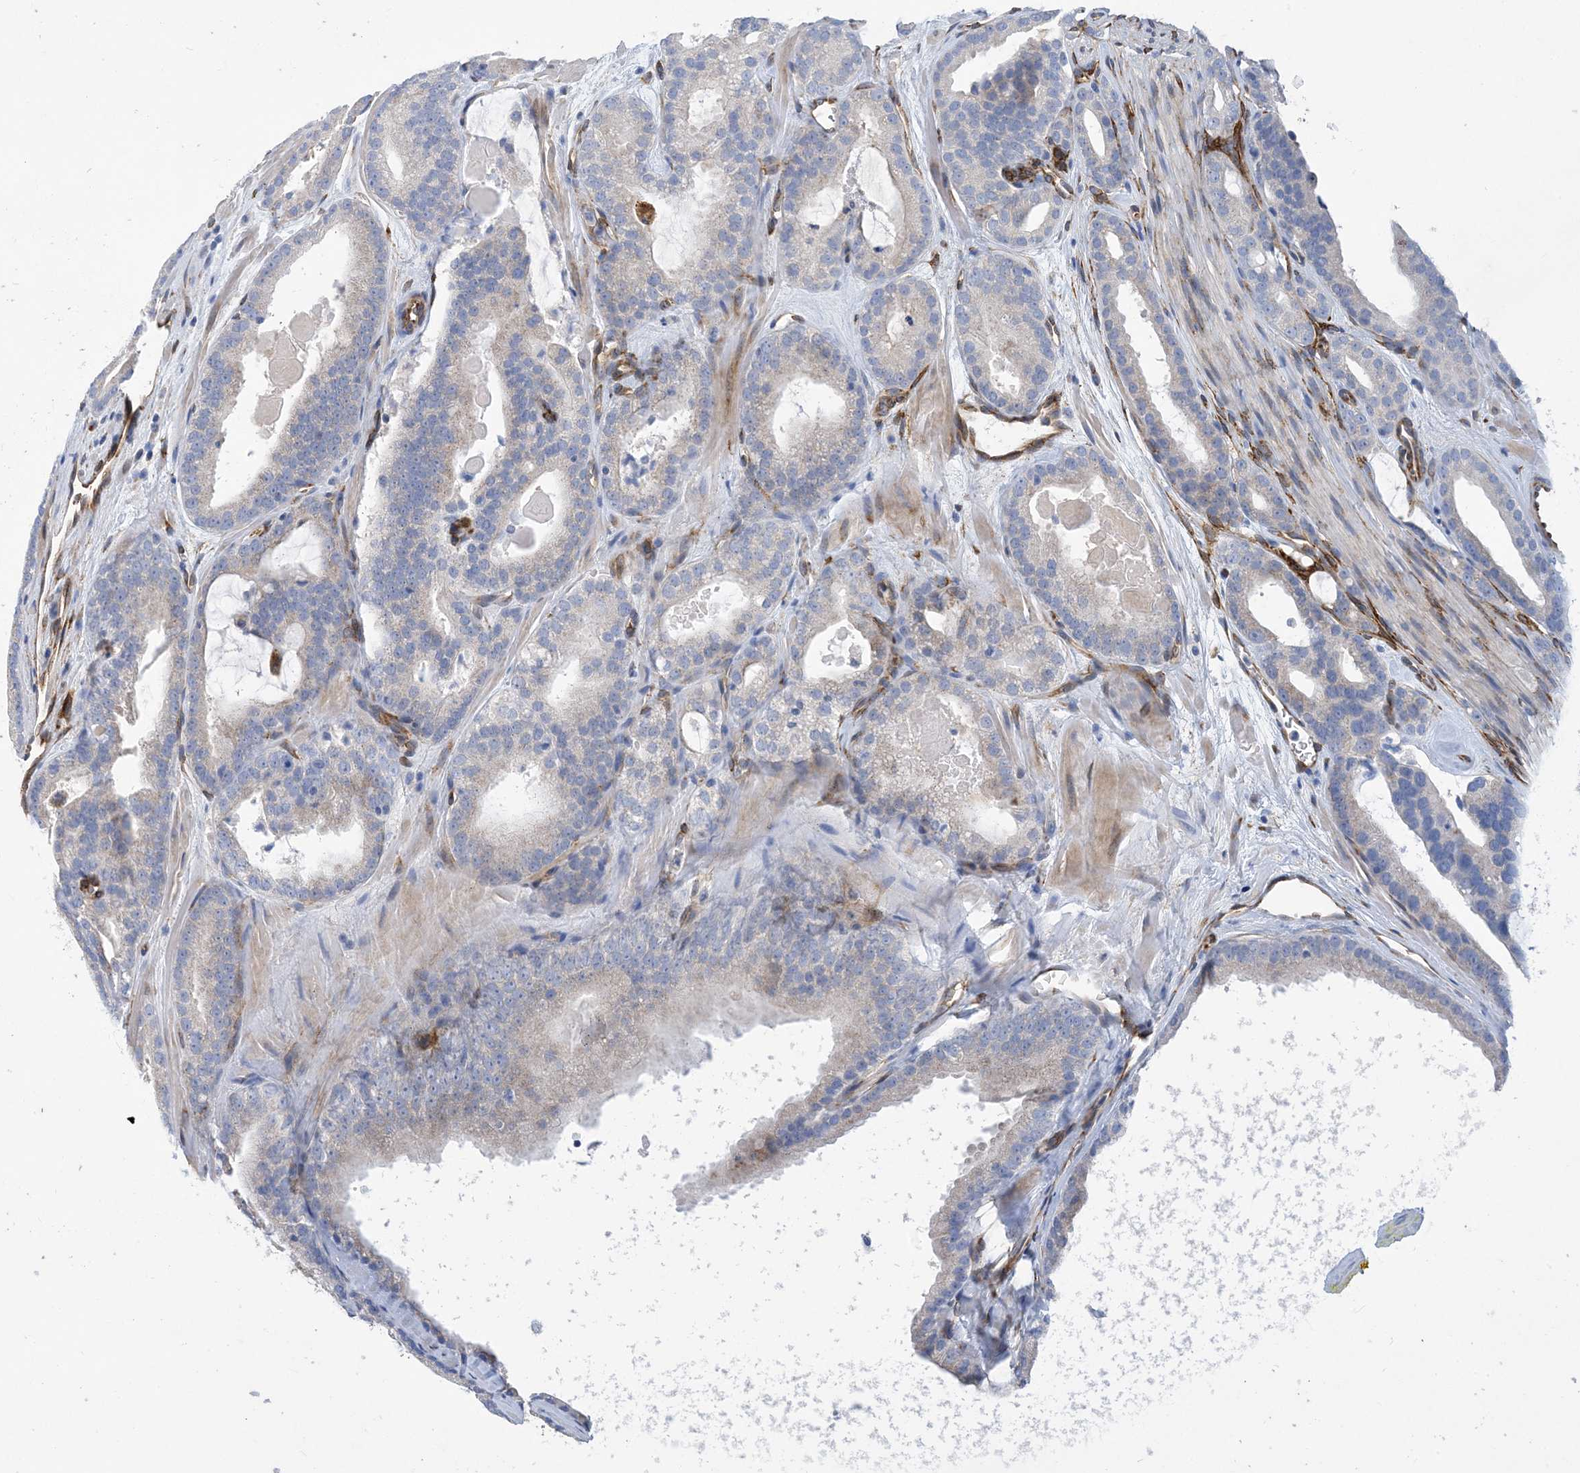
{"staining": {"intensity": "negative", "quantity": "none", "location": "none"}, "tissue": "prostate cancer", "cell_type": "Tumor cells", "image_type": "cancer", "snomed": [{"axis": "morphology", "description": "Adenocarcinoma, High grade"}, {"axis": "topography", "description": "Prostate"}], "caption": "Immunohistochemical staining of prostate cancer demonstrates no significant expression in tumor cells.", "gene": "RBMS3", "patient": {"sex": "male", "age": 57}}